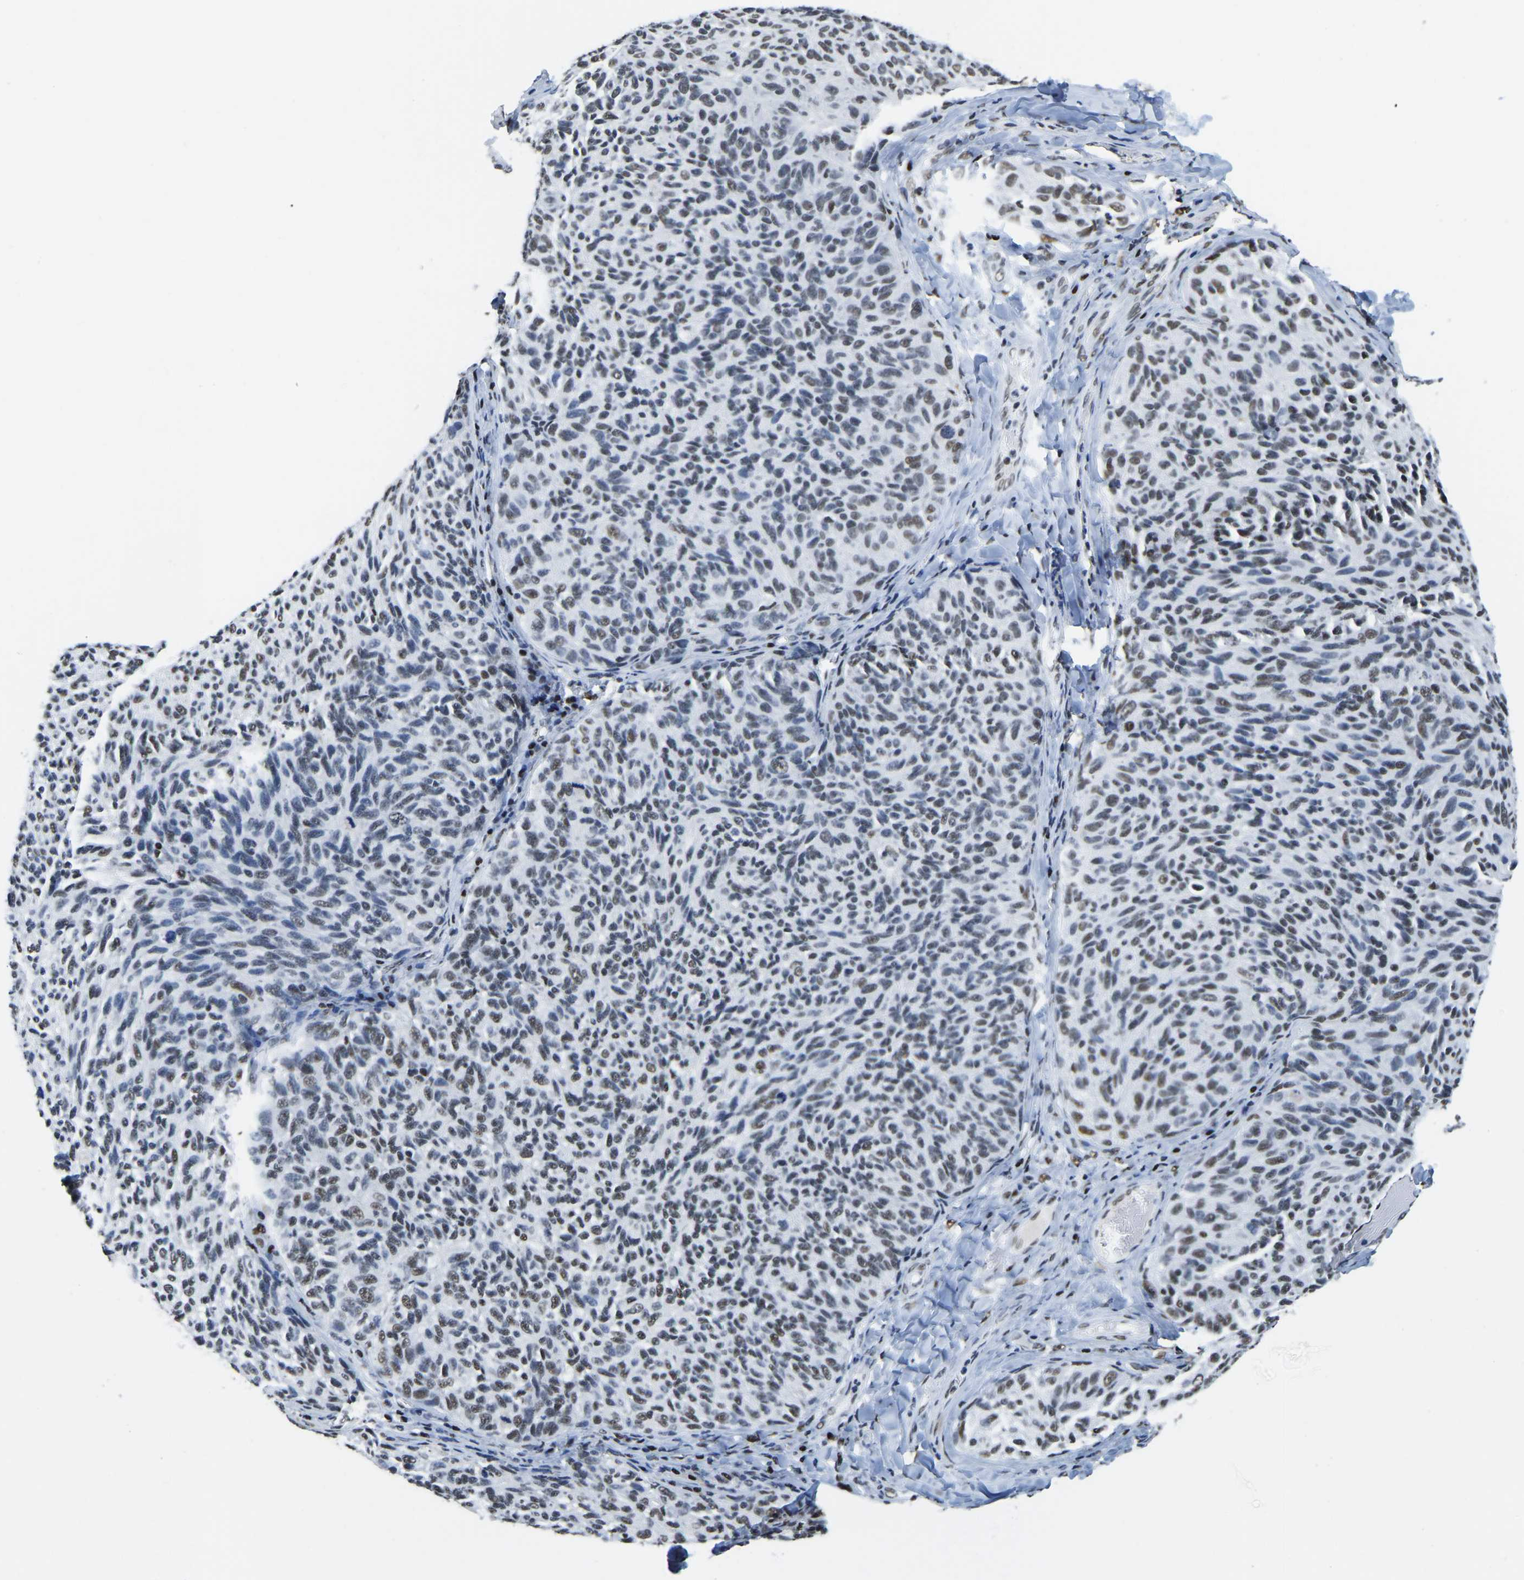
{"staining": {"intensity": "weak", "quantity": "25%-75%", "location": "nuclear"}, "tissue": "melanoma", "cell_type": "Tumor cells", "image_type": "cancer", "snomed": [{"axis": "morphology", "description": "Malignant melanoma, NOS"}, {"axis": "topography", "description": "Skin"}], "caption": "An IHC photomicrograph of neoplastic tissue is shown. Protein staining in brown highlights weak nuclear positivity in malignant melanoma within tumor cells. (DAB (3,3'-diaminobenzidine) IHC with brightfield microscopy, high magnification).", "gene": "UBA1", "patient": {"sex": "female", "age": 73}}